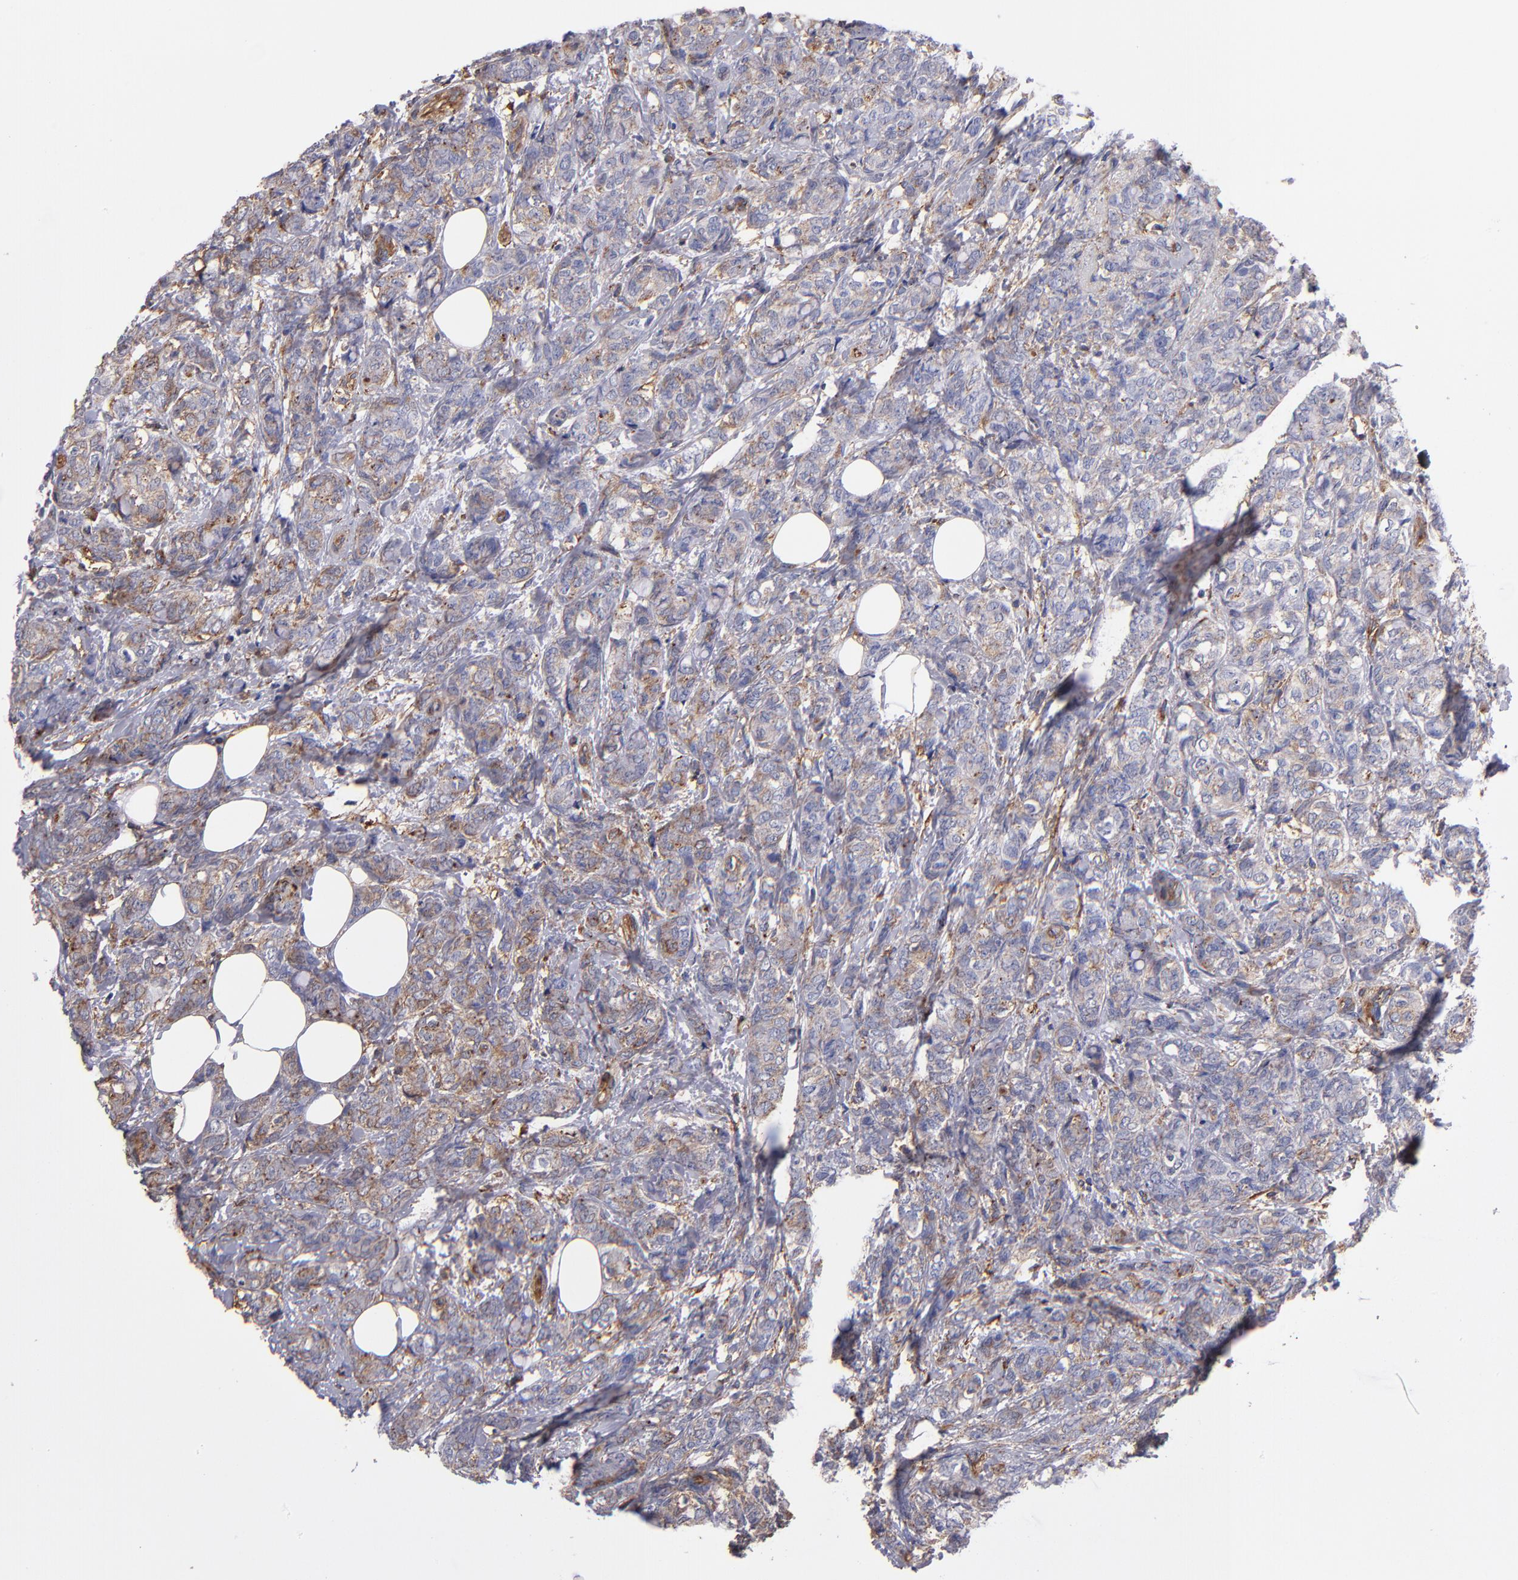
{"staining": {"intensity": "weak", "quantity": "<25%", "location": "cytoplasmic/membranous"}, "tissue": "breast cancer", "cell_type": "Tumor cells", "image_type": "cancer", "snomed": [{"axis": "morphology", "description": "Lobular carcinoma"}, {"axis": "topography", "description": "Breast"}], "caption": "Histopathology image shows no significant protein positivity in tumor cells of lobular carcinoma (breast). The staining was performed using DAB to visualize the protein expression in brown, while the nuclei were stained in blue with hematoxylin (Magnification: 20x).", "gene": "MVP", "patient": {"sex": "female", "age": 60}}